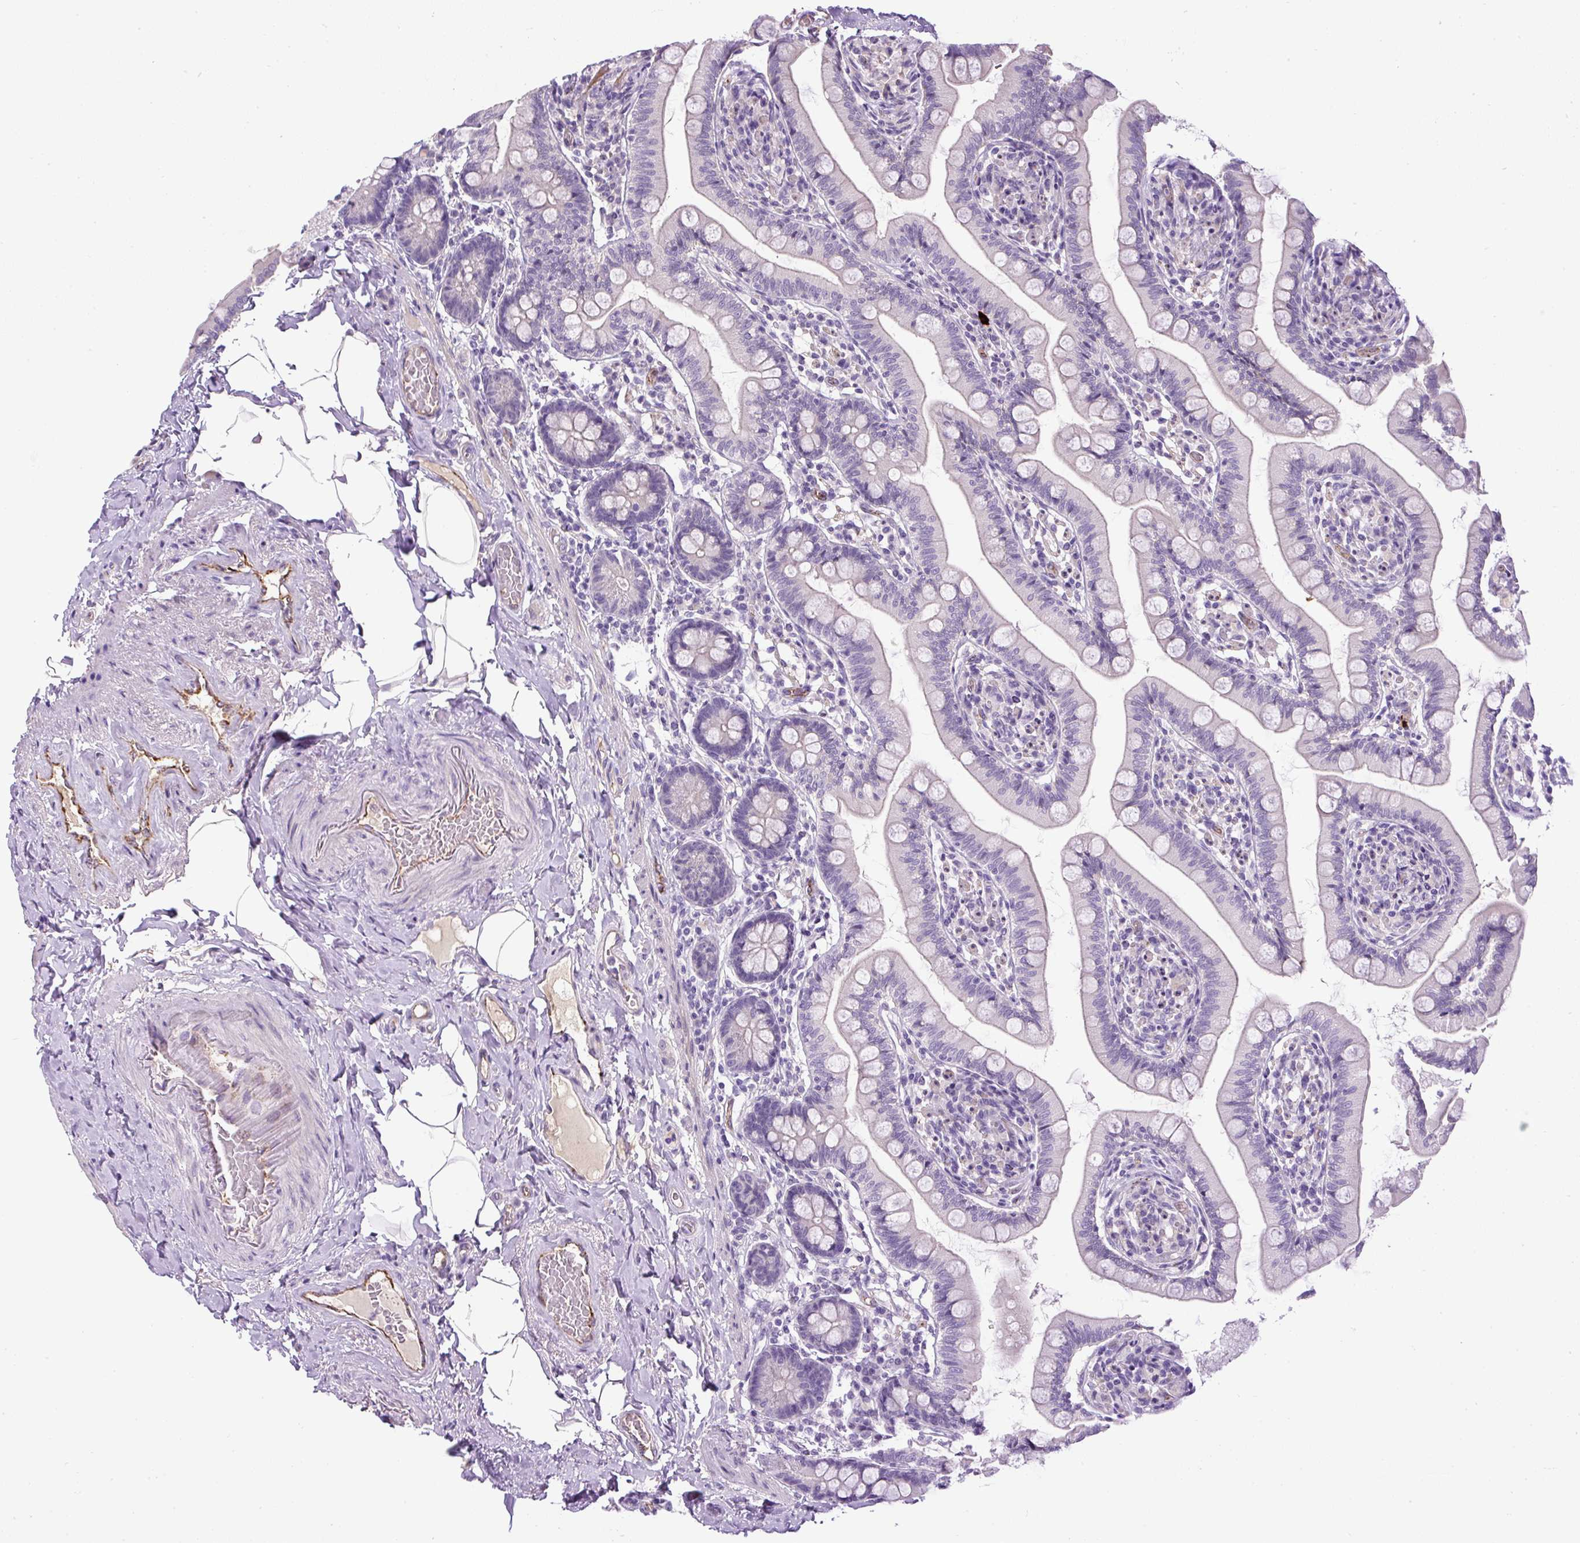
{"staining": {"intensity": "negative", "quantity": "none", "location": "none"}, "tissue": "small intestine", "cell_type": "Glandular cells", "image_type": "normal", "snomed": [{"axis": "morphology", "description": "Normal tissue, NOS"}, {"axis": "topography", "description": "Small intestine"}], "caption": "Immunohistochemical staining of unremarkable small intestine demonstrates no significant staining in glandular cells. (Stains: DAB (3,3'-diaminobenzidine) immunohistochemistry with hematoxylin counter stain, Microscopy: brightfield microscopy at high magnification).", "gene": "LEFTY1", "patient": {"sex": "female", "age": 64}}